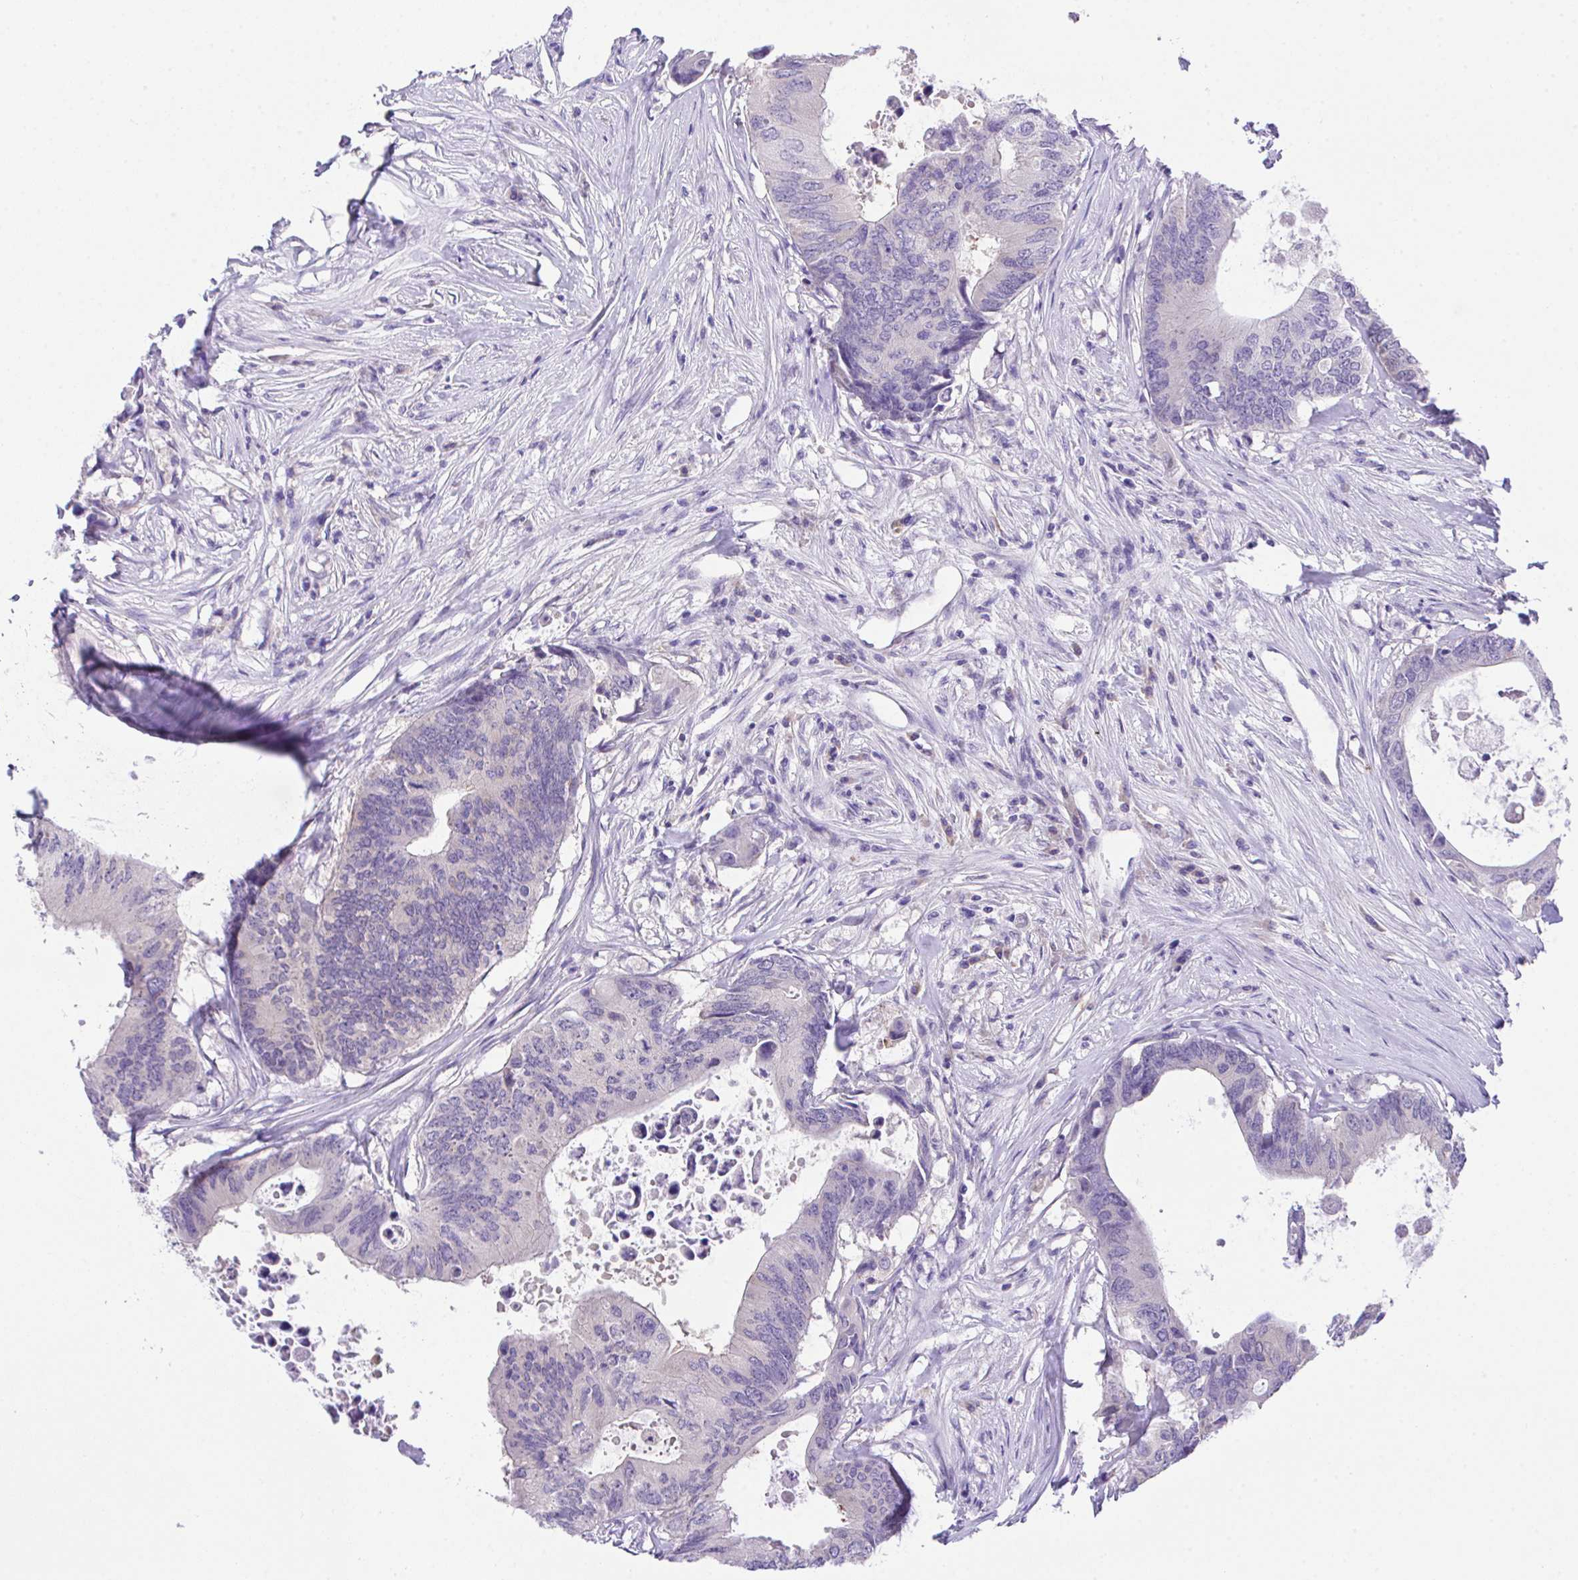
{"staining": {"intensity": "negative", "quantity": "none", "location": "none"}, "tissue": "colorectal cancer", "cell_type": "Tumor cells", "image_type": "cancer", "snomed": [{"axis": "morphology", "description": "Adenocarcinoma, NOS"}, {"axis": "topography", "description": "Colon"}], "caption": "This is a micrograph of immunohistochemistry staining of colorectal cancer, which shows no positivity in tumor cells.", "gene": "HOXB4", "patient": {"sex": "male", "age": 71}}